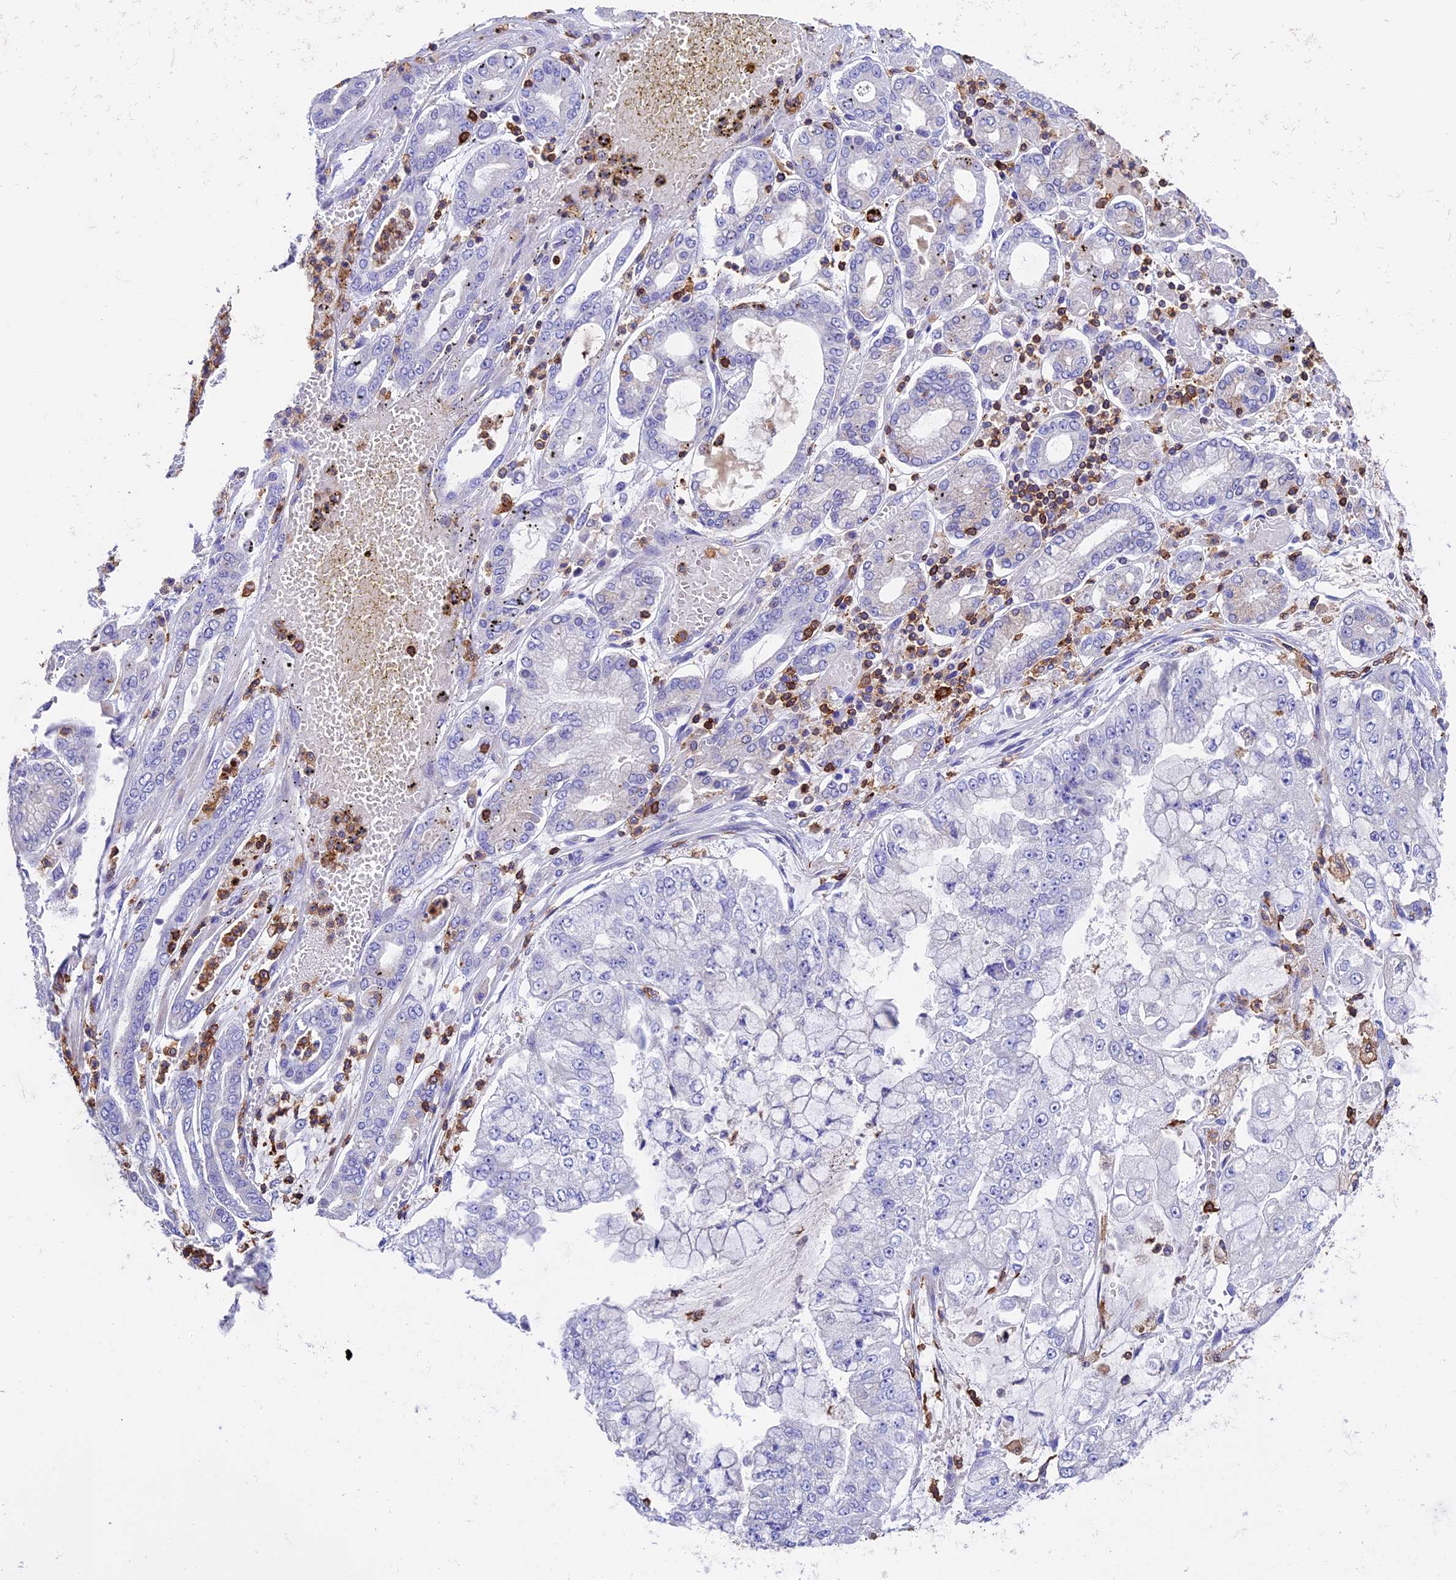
{"staining": {"intensity": "negative", "quantity": "none", "location": "none"}, "tissue": "stomach cancer", "cell_type": "Tumor cells", "image_type": "cancer", "snomed": [{"axis": "morphology", "description": "Adenocarcinoma, NOS"}, {"axis": "topography", "description": "Stomach"}], "caption": "This is an immunohistochemistry histopathology image of stomach cancer (adenocarcinoma). There is no expression in tumor cells.", "gene": "ADAT1", "patient": {"sex": "male", "age": 76}}